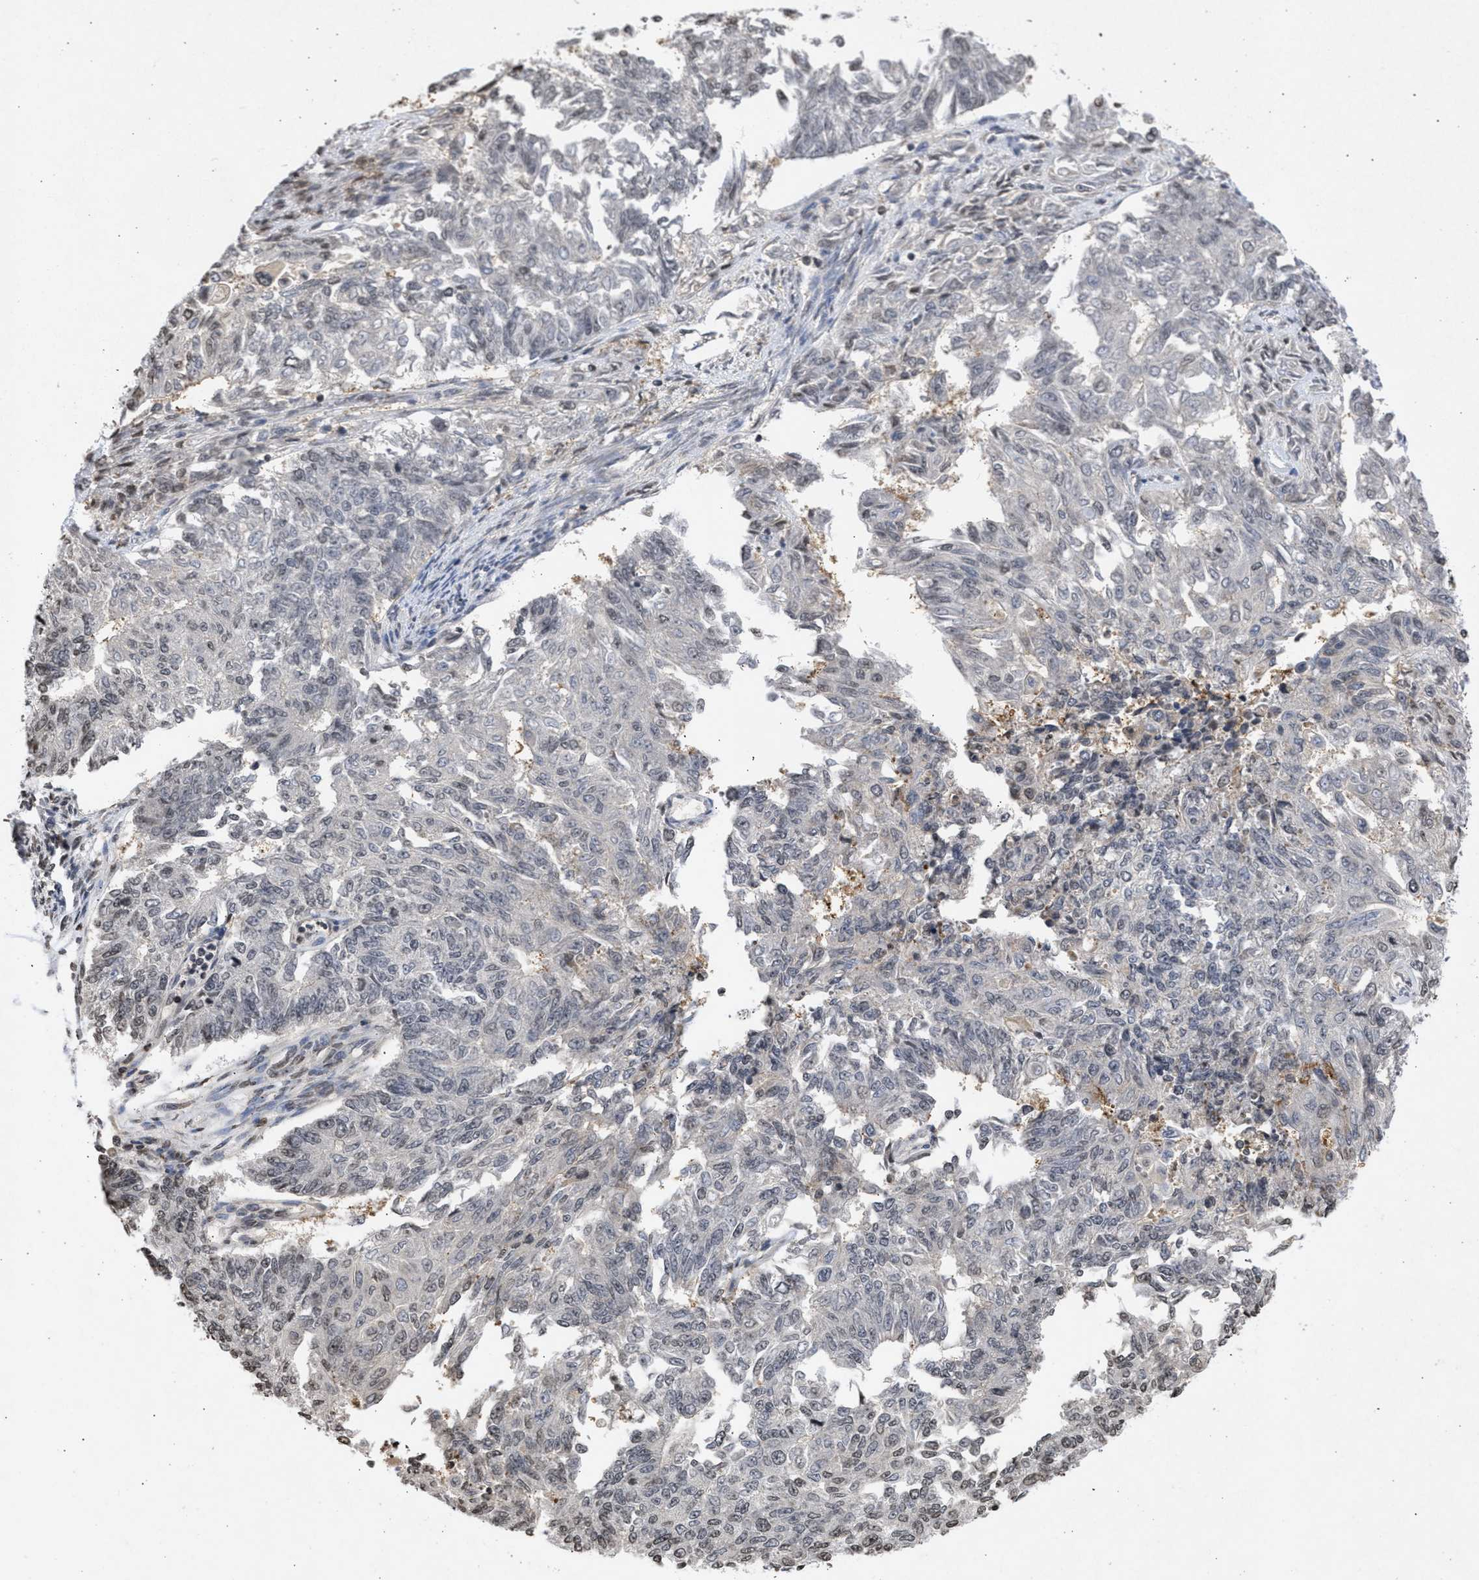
{"staining": {"intensity": "weak", "quantity": "<25%", "location": "nuclear"}, "tissue": "endometrial cancer", "cell_type": "Tumor cells", "image_type": "cancer", "snomed": [{"axis": "morphology", "description": "Adenocarcinoma, NOS"}, {"axis": "topography", "description": "Endometrium"}], "caption": "A high-resolution photomicrograph shows IHC staining of endometrial adenocarcinoma, which demonstrates no significant expression in tumor cells.", "gene": "NUP35", "patient": {"sex": "female", "age": 32}}